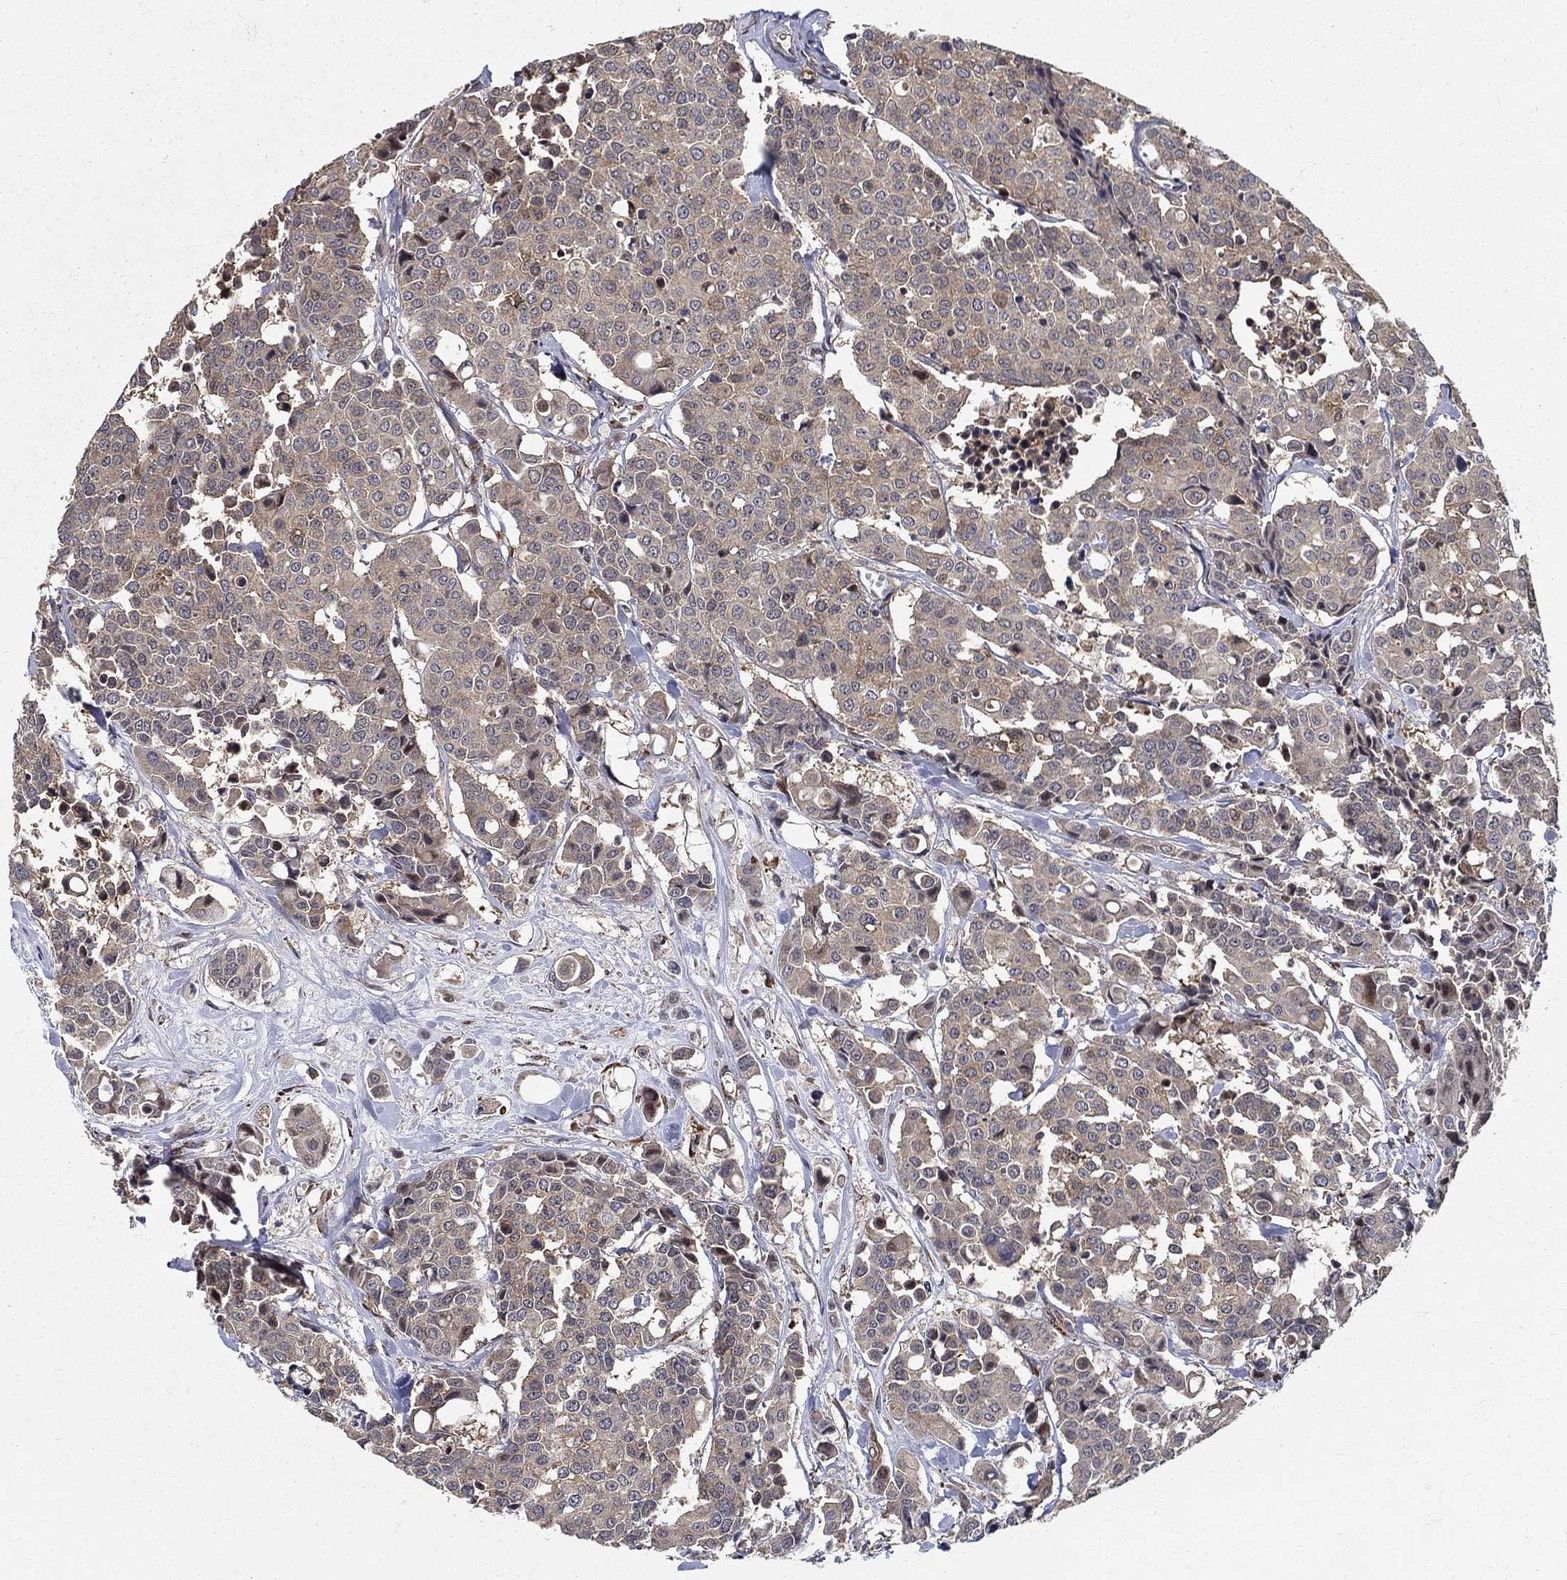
{"staining": {"intensity": "weak", "quantity": ">75%", "location": "cytoplasmic/membranous"}, "tissue": "carcinoid", "cell_type": "Tumor cells", "image_type": "cancer", "snomed": [{"axis": "morphology", "description": "Carcinoid, malignant, NOS"}, {"axis": "topography", "description": "Colon"}], "caption": "An immunohistochemistry micrograph of tumor tissue is shown. Protein staining in brown highlights weak cytoplasmic/membranous positivity in carcinoid within tumor cells. The staining was performed using DAB (3,3'-diaminobenzidine), with brown indicating positive protein expression. Nuclei are stained blue with hematoxylin.", "gene": "ZNF594", "patient": {"sex": "male", "age": 81}}